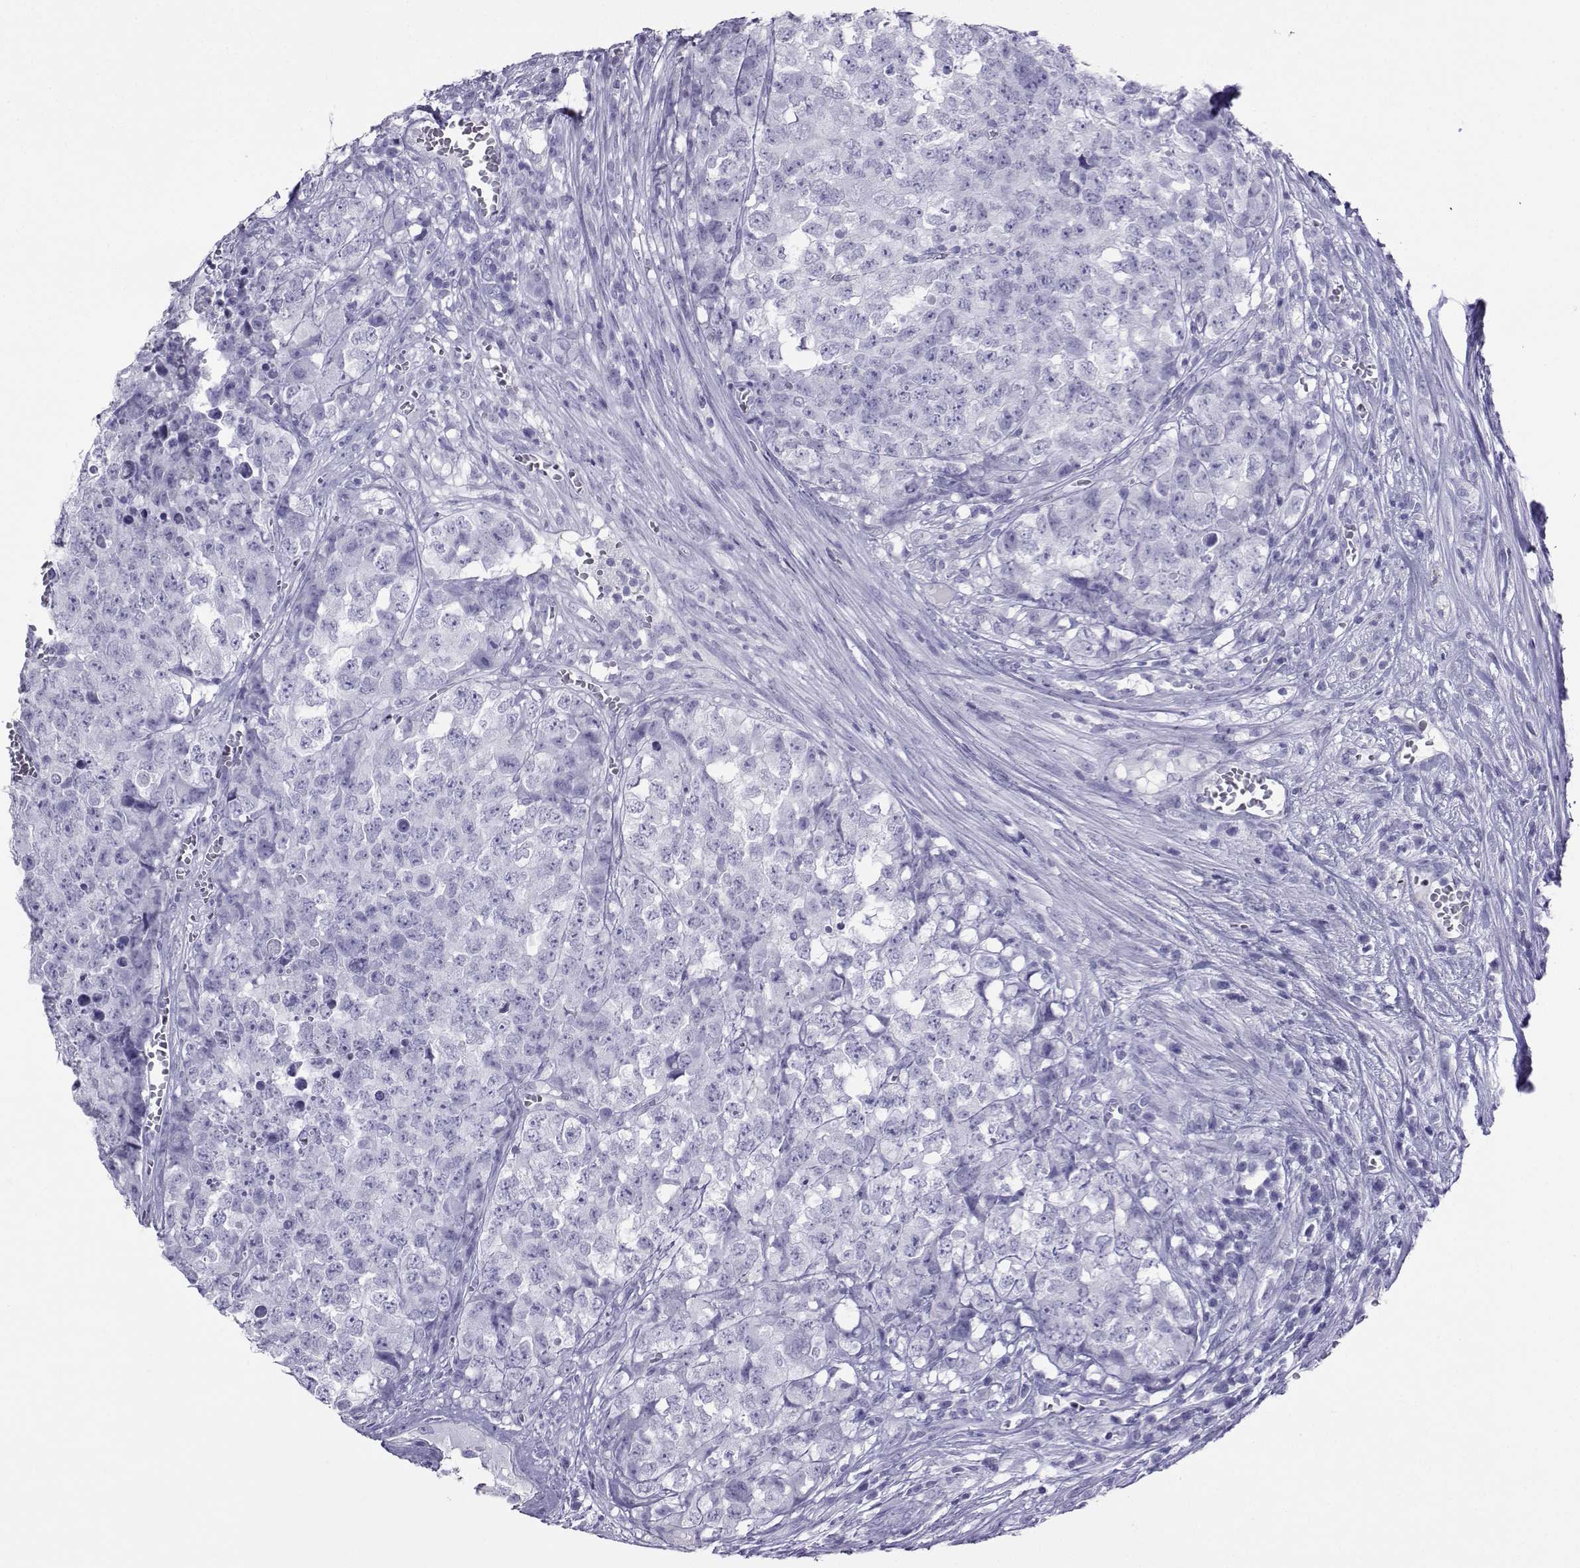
{"staining": {"intensity": "negative", "quantity": "none", "location": "none"}, "tissue": "testis cancer", "cell_type": "Tumor cells", "image_type": "cancer", "snomed": [{"axis": "morphology", "description": "Carcinoma, Embryonal, NOS"}, {"axis": "topography", "description": "Testis"}], "caption": "Micrograph shows no protein expression in tumor cells of testis cancer tissue.", "gene": "LORICRIN", "patient": {"sex": "male", "age": 23}}